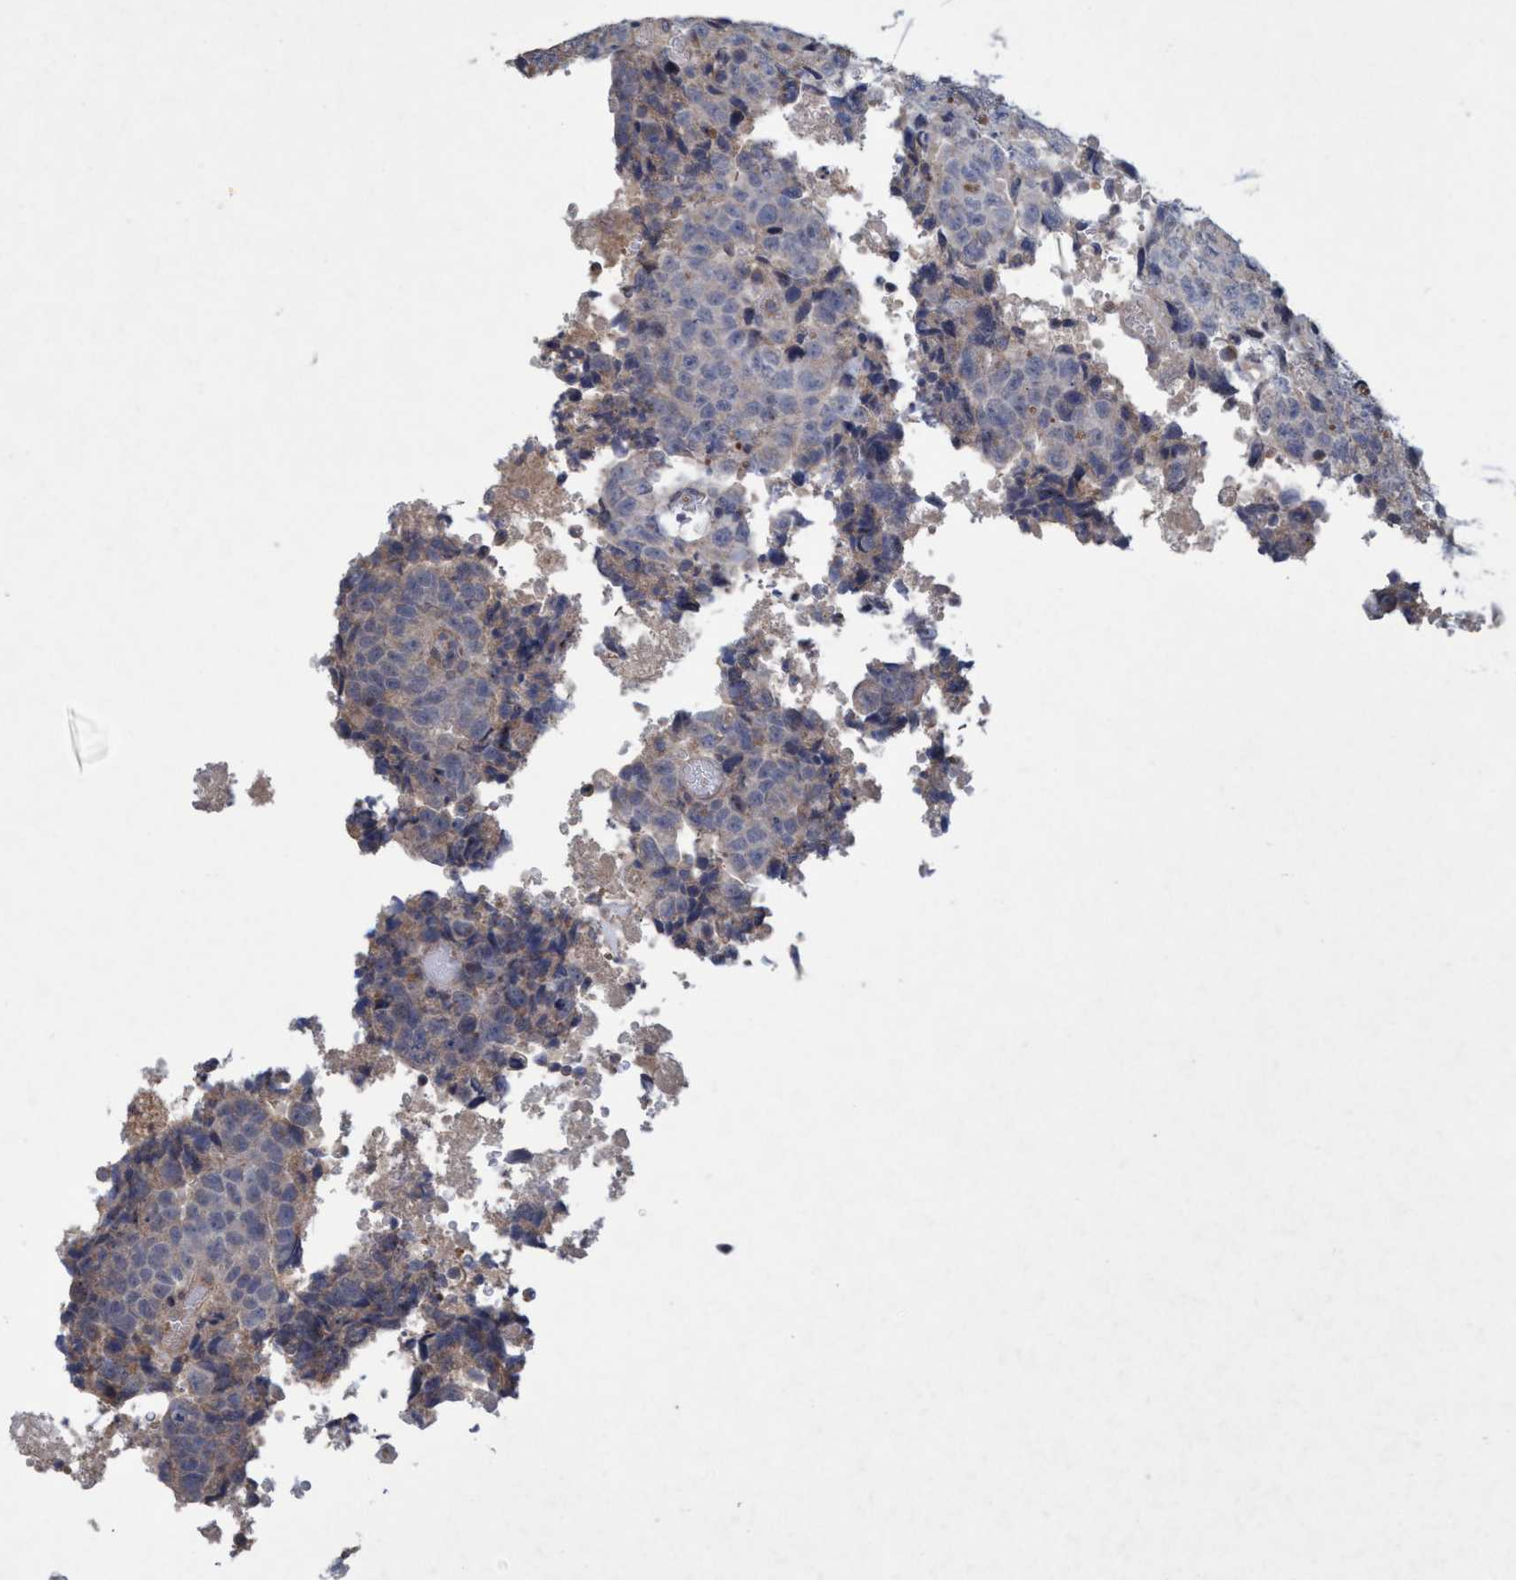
{"staining": {"intensity": "weak", "quantity": "<25%", "location": "cytoplasmic/membranous"}, "tissue": "testis cancer", "cell_type": "Tumor cells", "image_type": "cancer", "snomed": [{"axis": "morphology", "description": "Necrosis, NOS"}, {"axis": "morphology", "description": "Carcinoma, Embryonal, NOS"}, {"axis": "topography", "description": "Testis"}], "caption": "A histopathology image of human testis embryonal carcinoma is negative for staining in tumor cells.", "gene": "ZNF677", "patient": {"sex": "male", "age": 19}}